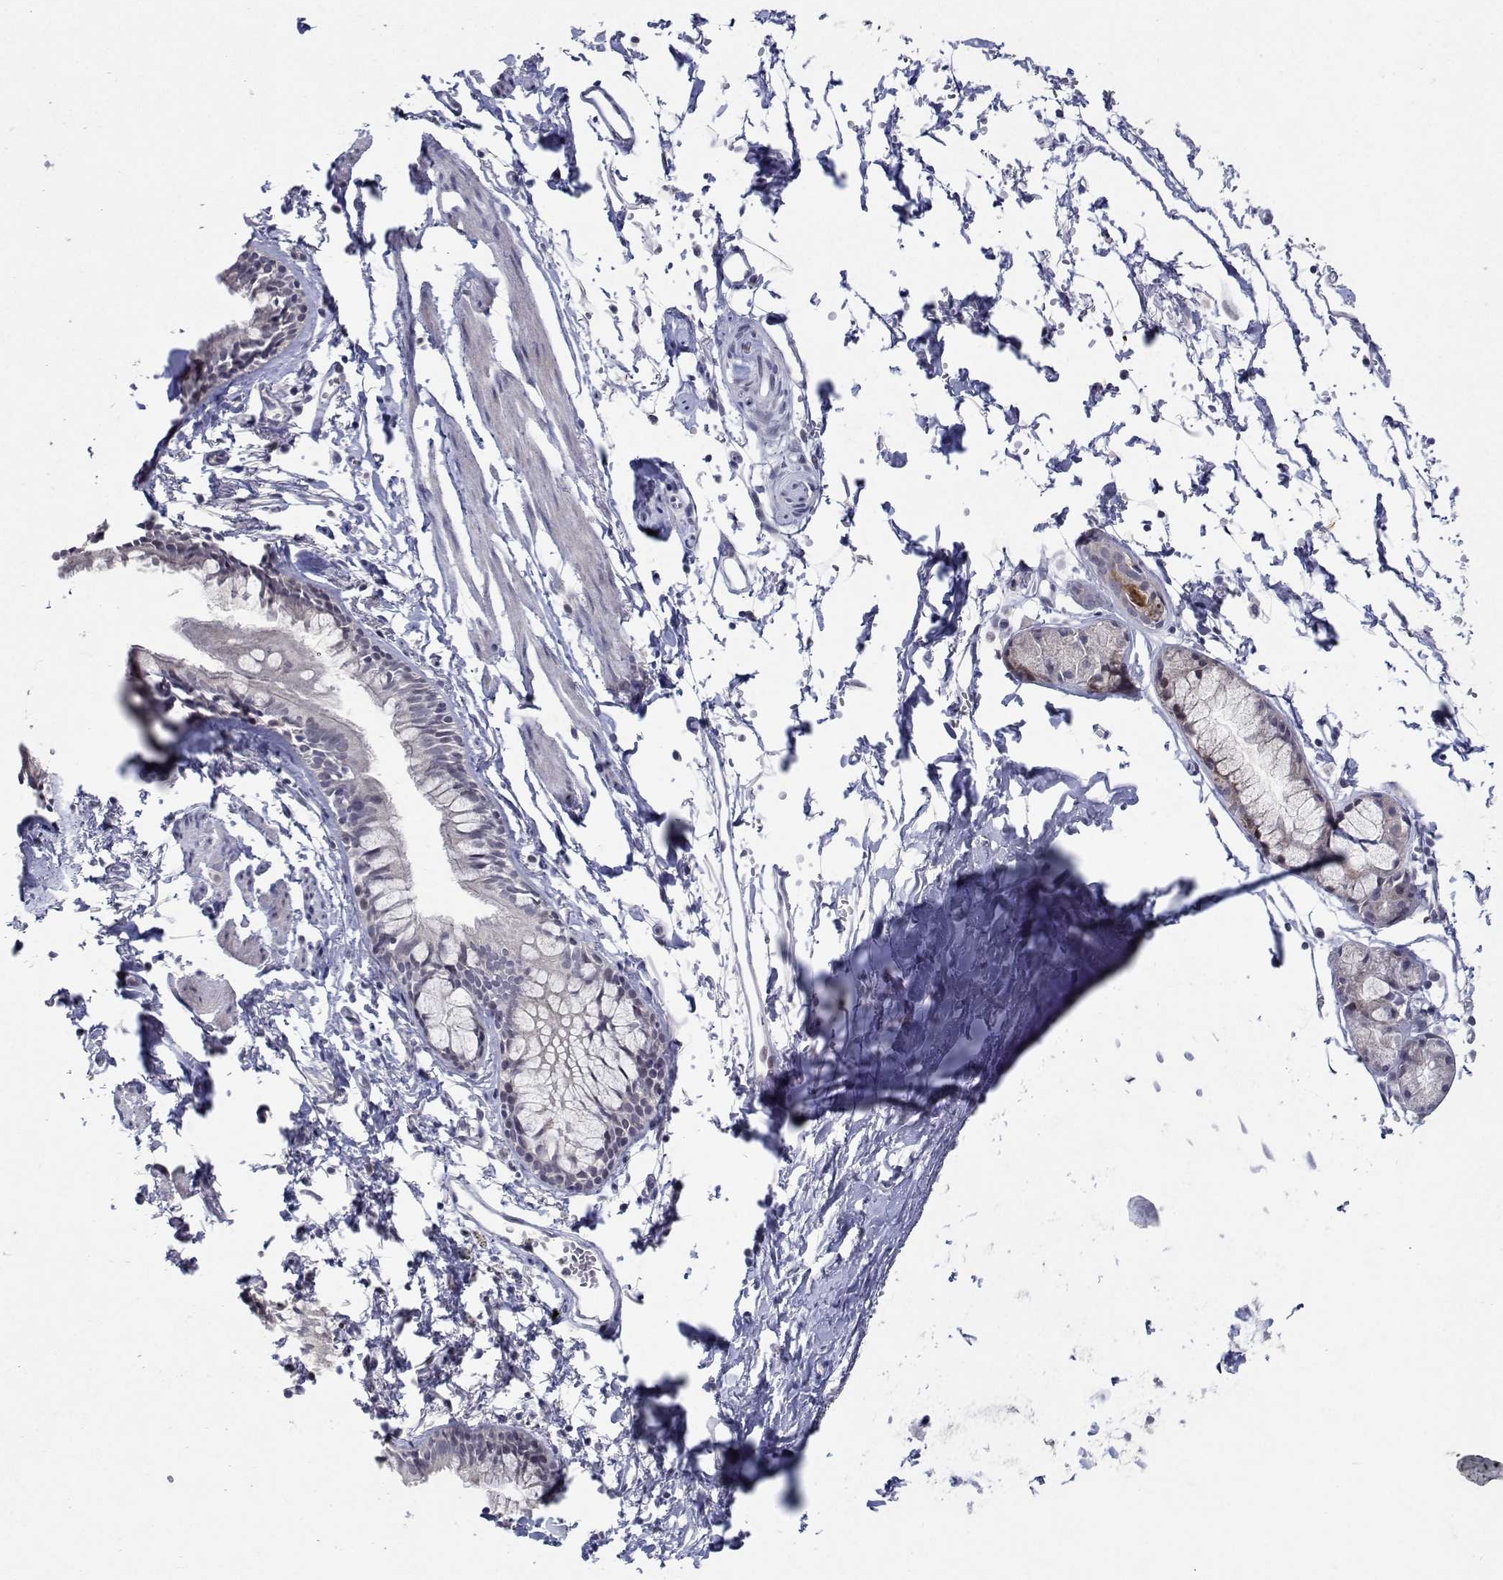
{"staining": {"intensity": "moderate", "quantity": "<25%", "location": "nuclear"}, "tissue": "bronchus", "cell_type": "Respiratory epithelial cells", "image_type": "normal", "snomed": [{"axis": "morphology", "description": "Normal tissue, NOS"}, {"axis": "topography", "description": "Cartilage tissue"}, {"axis": "topography", "description": "Bronchus"}], "caption": "The photomicrograph shows a brown stain indicating the presence of a protein in the nuclear of respiratory epithelial cells in bronchus.", "gene": "RBPJL", "patient": {"sex": "female", "age": 59}}